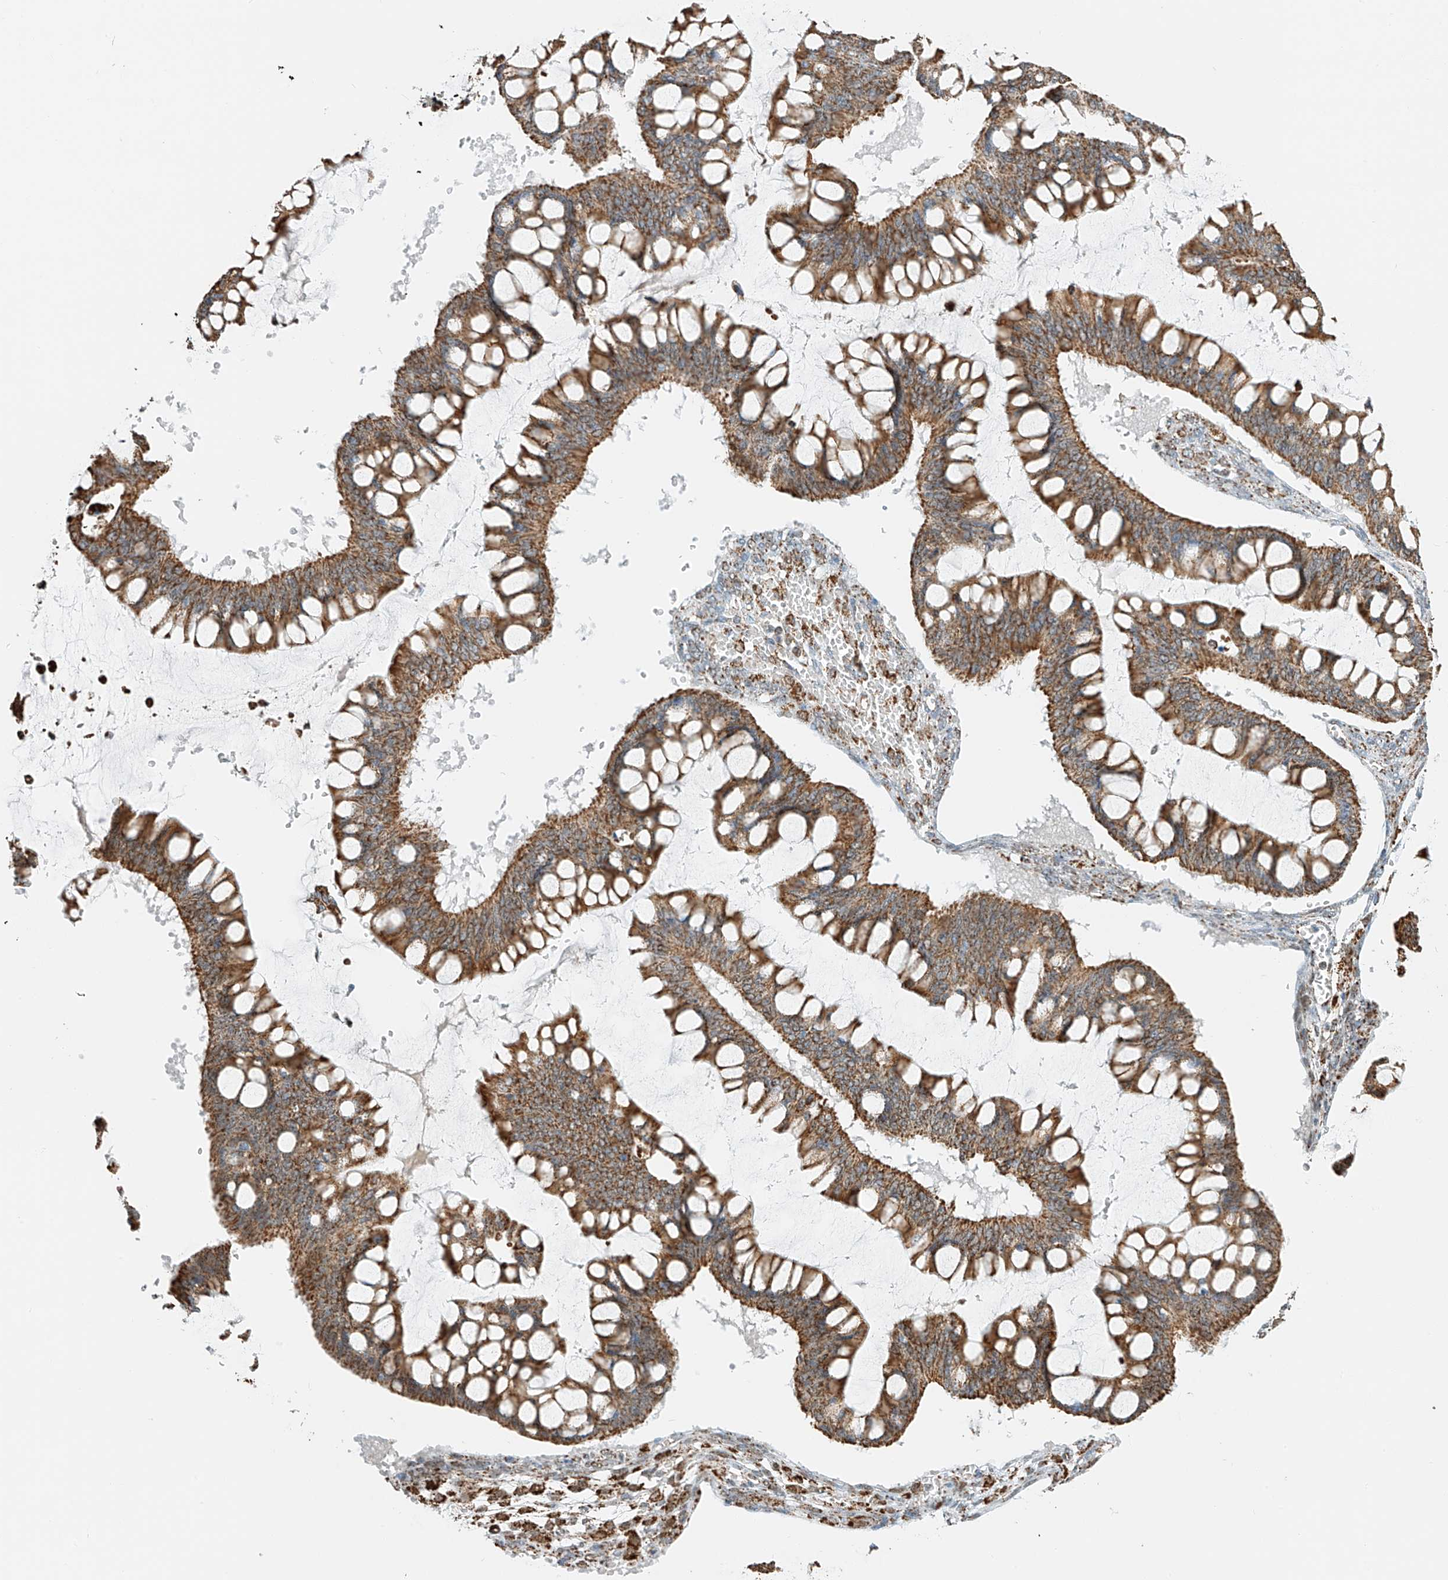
{"staining": {"intensity": "moderate", "quantity": ">75%", "location": "cytoplasmic/membranous"}, "tissue": "ovarian cancer", "cell_type": "Tumor cells", "image_type": "cancer", "snomed": [{"axis": "morphology", "description": "Cystadenocarcinoma, mucinous, NOS"}, {"axis": "topography", "description": "Ovary"}], "caption": "Immunohistochemical staining of human mucinous cystadenocarcinoma (ovarian) displays moderate cytoplasmic/membranous protein staining in approximately >75% of tumor cells.", "gene": "PPA2", "patient": {"sex": "female", "age": 73}}